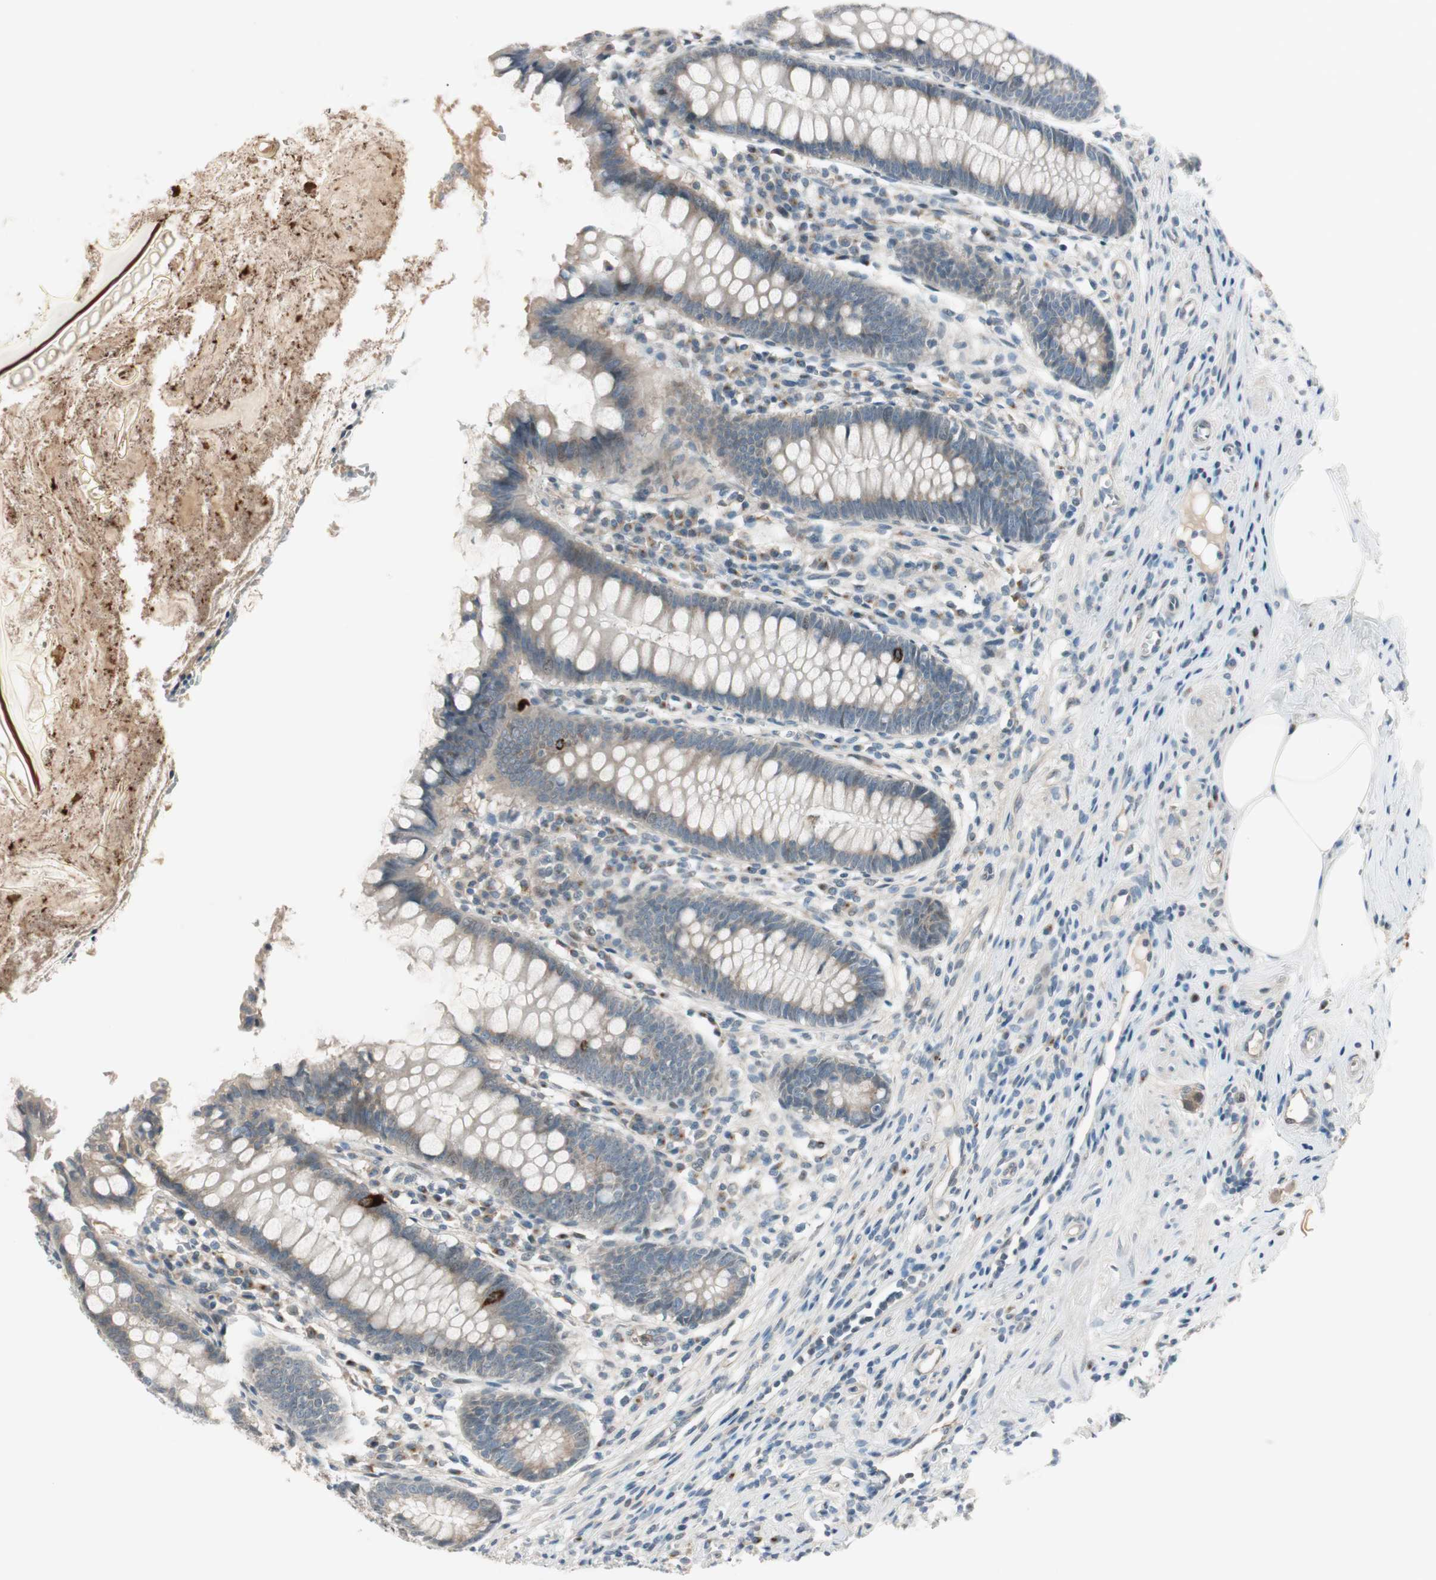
{"staining": {"intensity": "strong", "quantity": "<25%", "location": "cytoplasmic/membranous"}, "tissue": "appendix", "cell_type": "Glandular cells", "image_type": "normal", "snomed": [{"axis": "morphology", "description": "Normal tissue, NOS"}, {"axis": "topography", "description": "Appendix"}], "caption": "Appendix stained for a protein (brown) shows strong cytoplasmic/membranous positive positivity in approximately <25% of glandular cells.", "gene": "CGRRF1", "patient": {"sex": "female", "age": 50}}